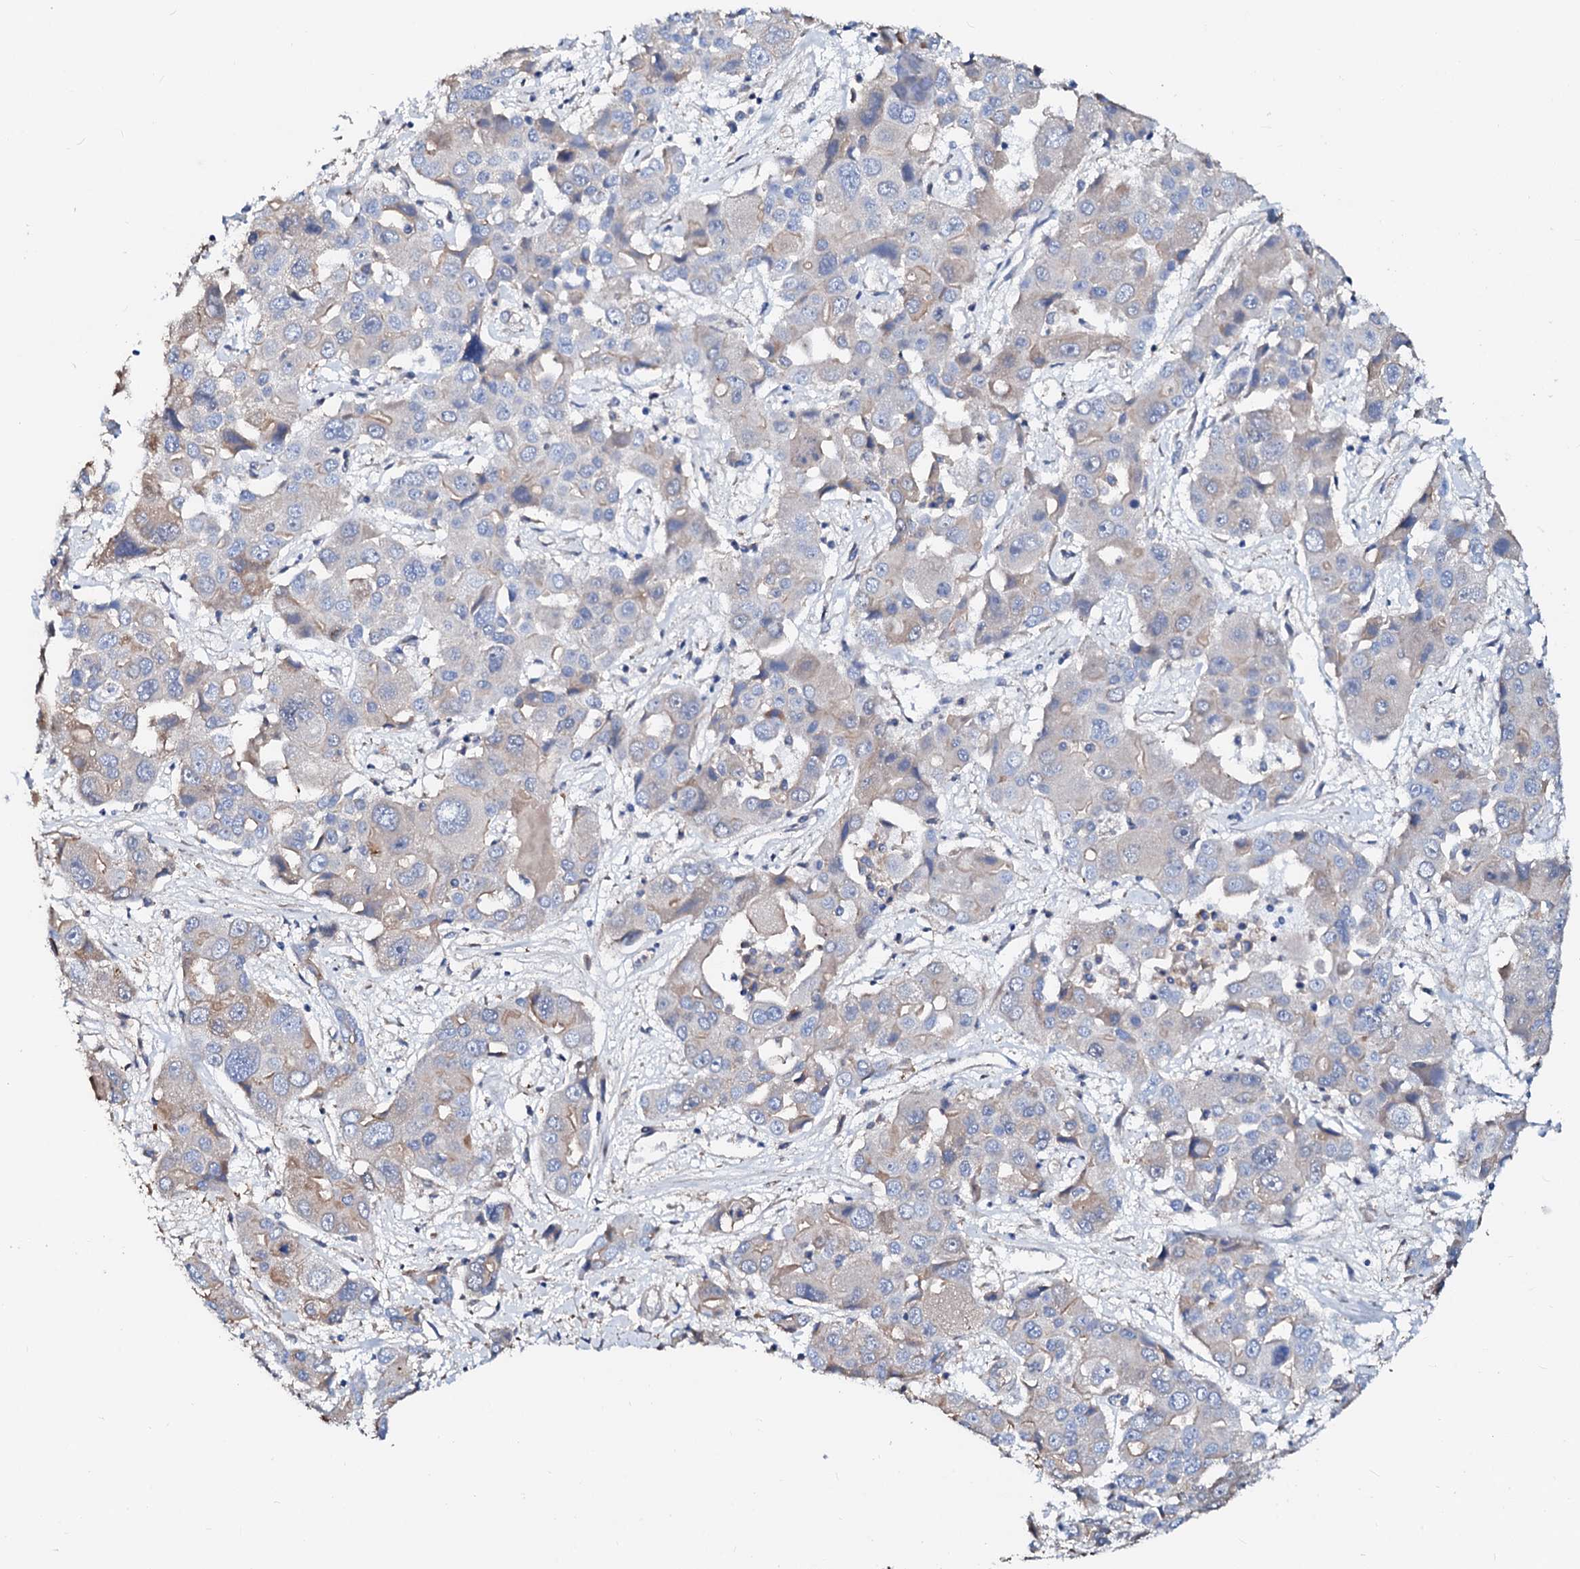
{"staining": {"intensity": "negative", "quantity": "none", "location": "none"}, "tissue": "liver cancer", "cell_type": "Tumor cells", "image_type": "cancer", "snomed": [{"axis": "morphology", "description": "Cholangiocarcinoma"}, {"axis": "topography", "description": "Liver"}], "caption": "Immunohistochemical staining of liver cancer demonstrates no significant staining in tumor cells. The staining was performed using DAB (3,3'-diaminobenzidine) to visualize the protein expression in brown, while the nuclei were stained in blue with hematoxylin (Magnification: 20x).", "gene": "CSKMT", "patient": {"sex": "male", "age": 67}}